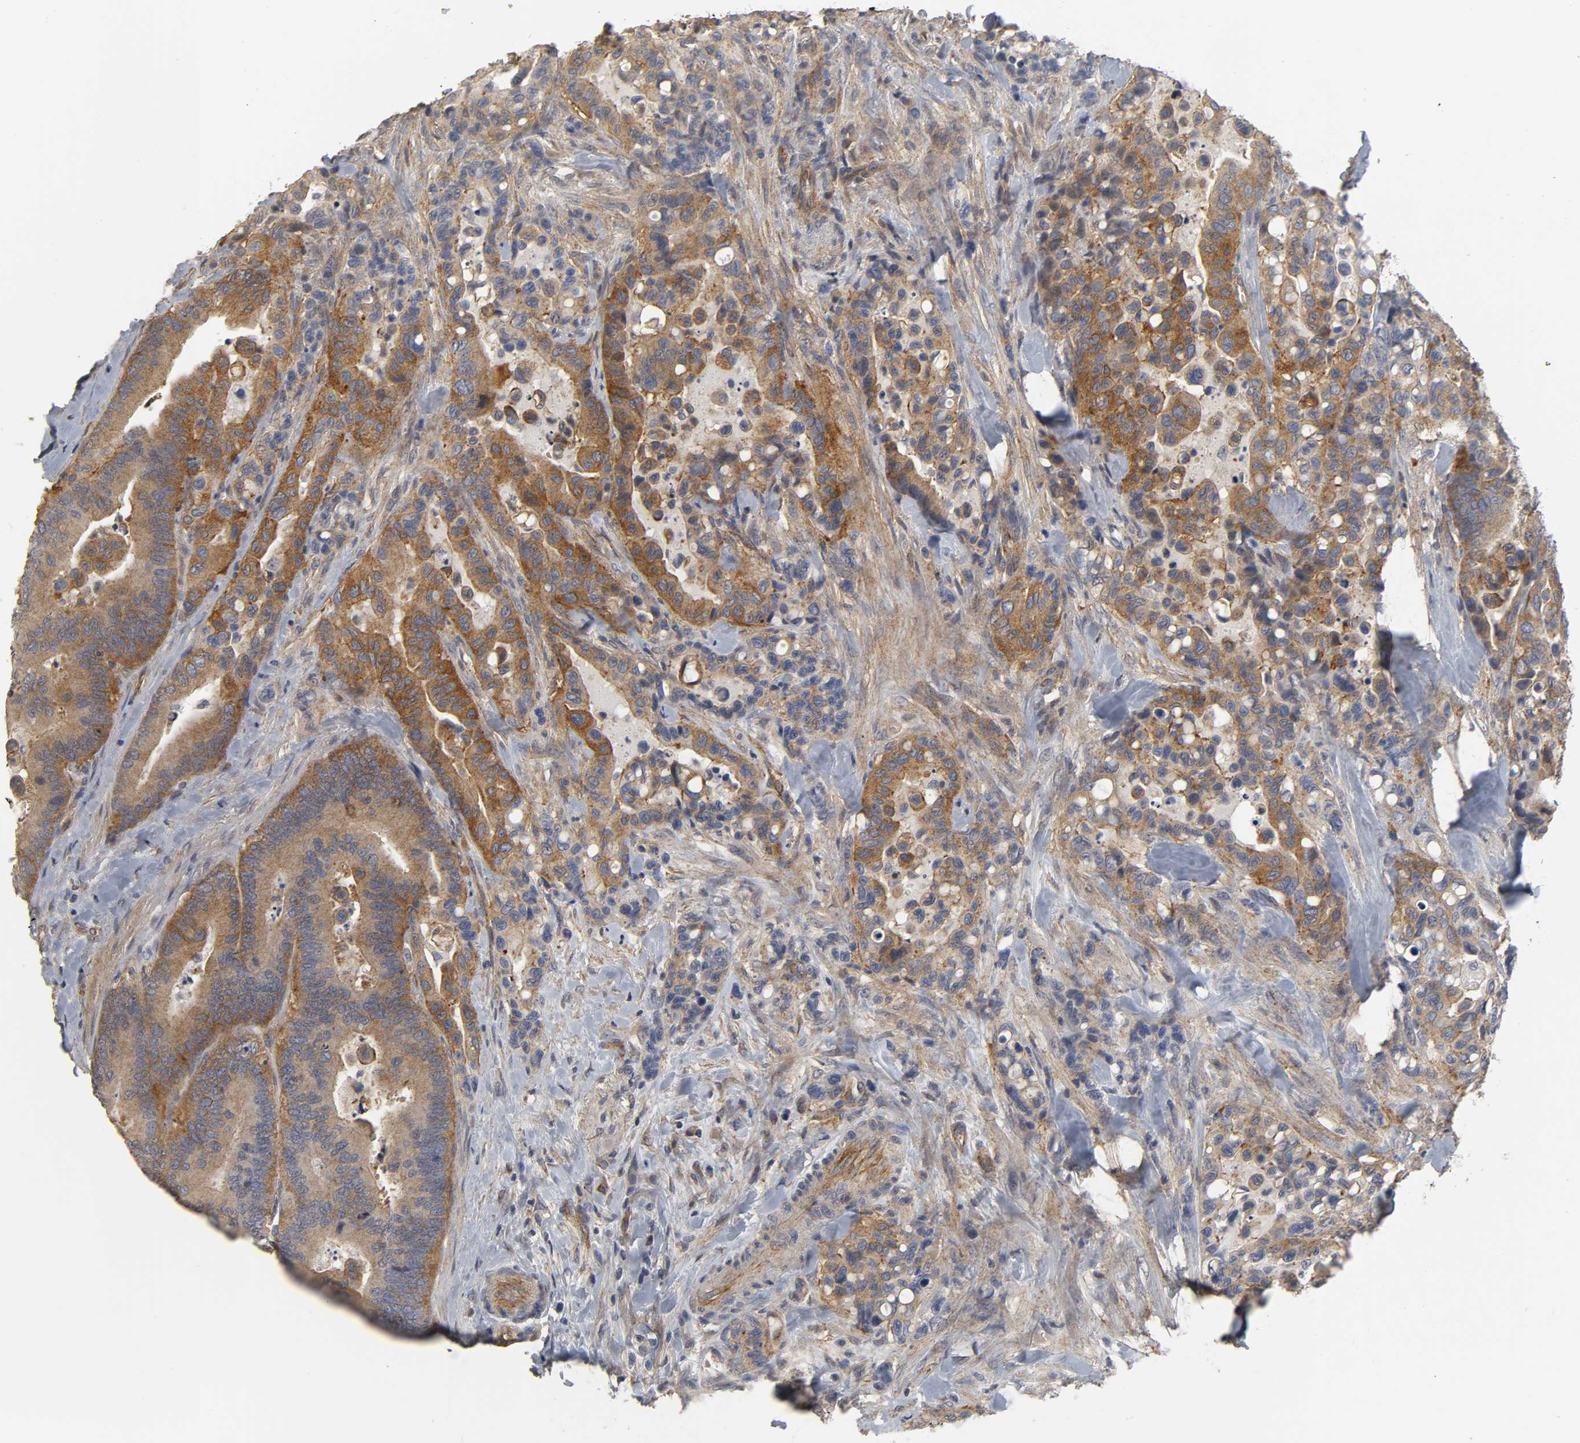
{"staining": {"intensity": "strong", "quantity": ">75%", "location": "cytoplasmic/membranous"}, "tissue": "colorectal cancer", "cell_type": "Tumor cells", "image_type": "cancer", "snomed": [{"axis": "morphology", "description": "Normal tissue, NOS"}, {"axis": "morphology", "description": "Adenocarcinoma, NOS"}, {"axis": "topography", "description": "Colon"}], "caption": "DAB (3,3'-diaminobenzidine) immunohistochemical staining of colorectal adenocarcinoma demonstrates strong cytoplasmic/membranous protein staining in approximately >75% of tumor cells. (DAB (3,3'-diaminobenzidine) = brown stain, brightfield microscopy at high magnification).", "gene": "SH3GLB1", "patient": {"sex": "male", "age": 82}}